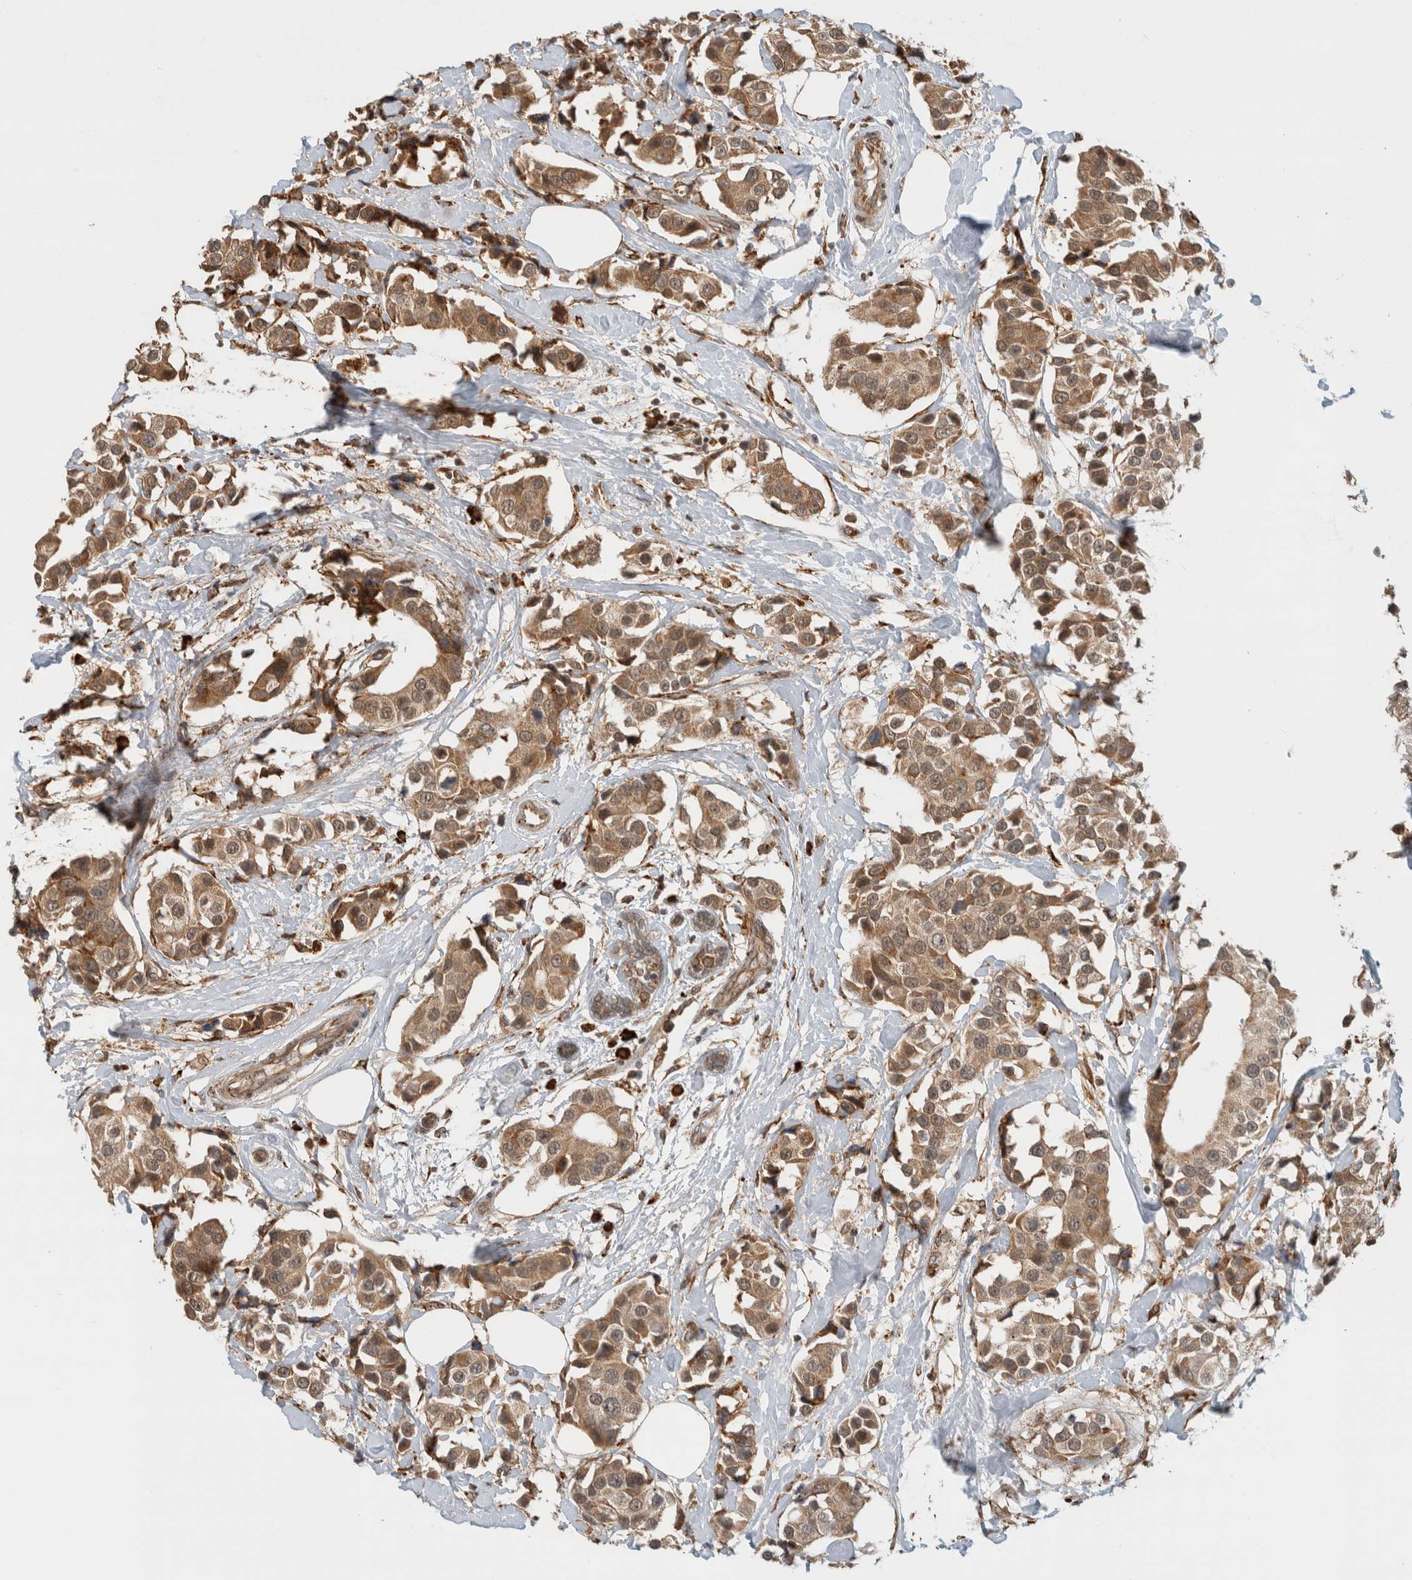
{"staining": {"intensity": "moderate", "quantity": ">75%", "location": "cytoplasmic/membranous"}, "tissue": "breast cancer", "cell_type": "Tumor cells", "image_type": "cancer", "snomed": [{"axis": "morphology", "description": "Normal tissue, NOS"}, {"axis": "morphology", "description": "Duct carcinoma"}, {"axis": "topography", "description": "Breast"}], "caption": "Immunohistochemistry (IHC) (DAB) staining of human breast cancer (intraductal carcinoma) demonstrates moderate cytoplasmic/membranous protein staining in about >75% of tumor cells. The staining was performed using DAB, with brown indicating positive protein expression. Nuclei are stained blue with hematoxylin.", "gene": "MS4A7", "patient": {"sex": "female", "age": 39}}